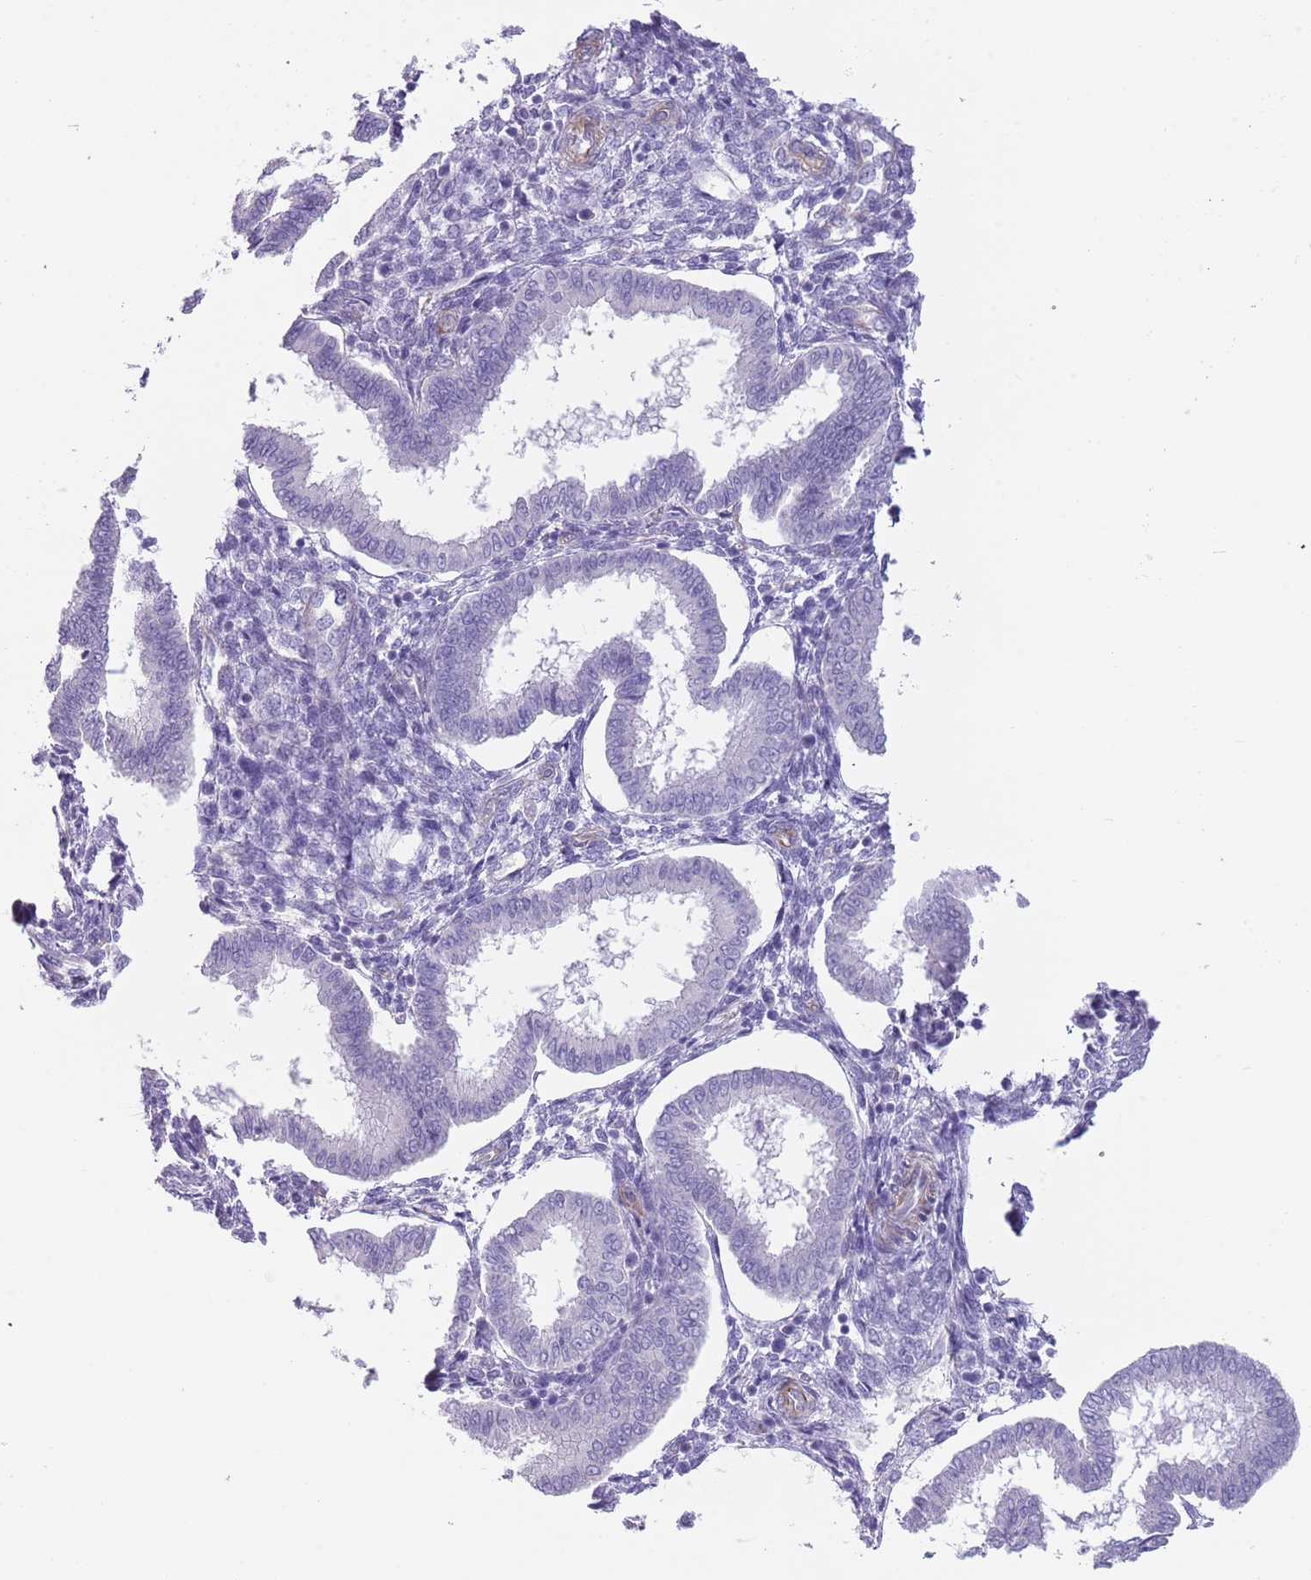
{"staining": {"intensity": "negative", "quantity": "none", "location": "none"}, "tissue": "endometrium", "cell_type": "Cells in endometrial stroma", "image_type": "normal", "snomed": [{"axis": "morphology", "description": "Normal tissue, NOS"}, {"axis": "topography", "description": "Endometrium"}], "caption": "This is a micrograph of immunohistochemistry (IHC) staining of normal endometrium, which shows no staining in cells in endometrial stroma. (DAB immunohistochemistry (IHC) visualized using brightfield microscopy, high magnification).", "gene": "TSGA13", "patient": {"sex": "female", "age": 24}}